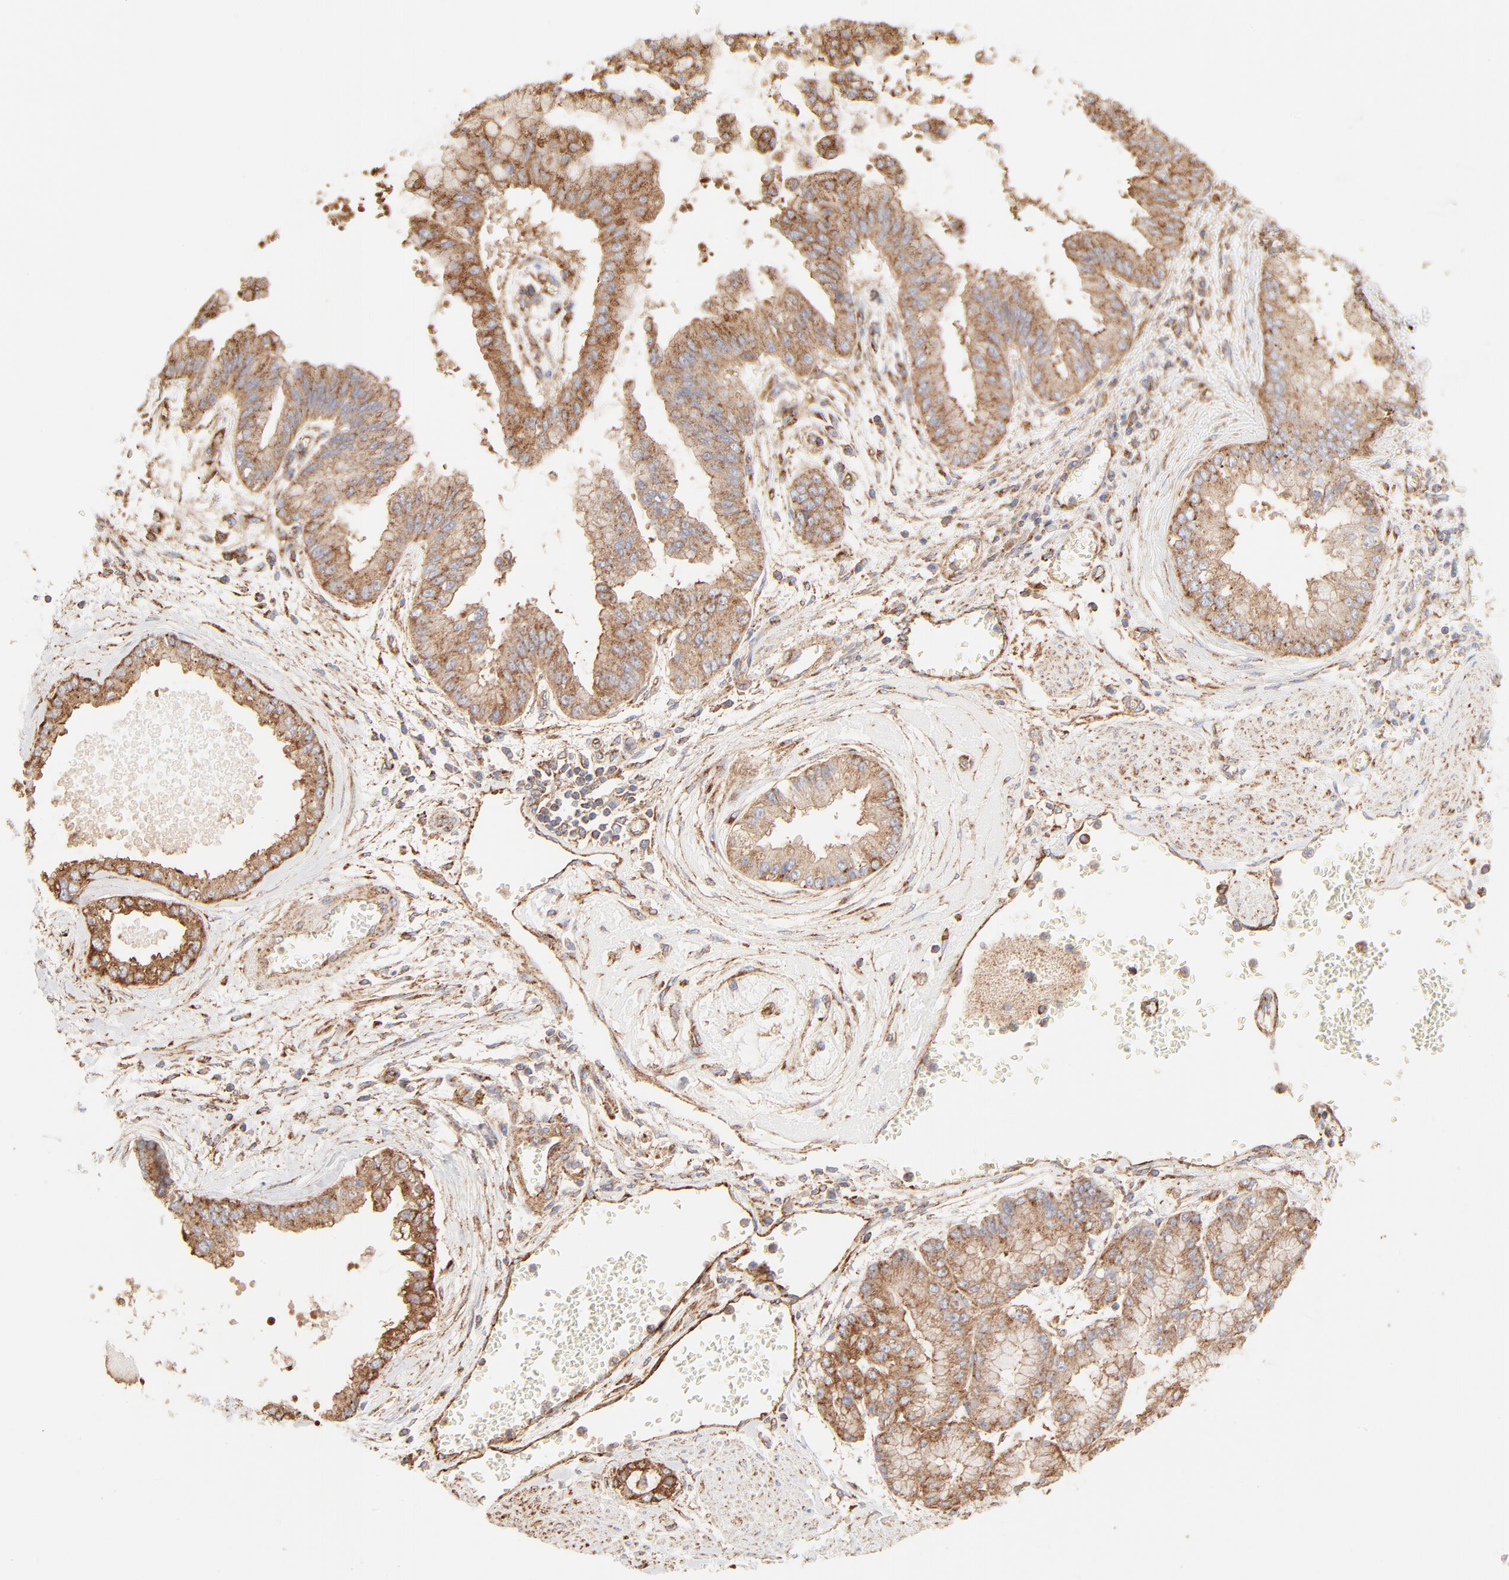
{"staining": {"intensity": "moderate", "quantity": ">75%", "location": "cytoplasmic/membranous"}, "tissue": "liver cancer", "cell_type": "Tumor cells", "image_type": "cancer", "snomed": [{"axis": "morphology", "description": "Cholangiocarcinoma"}, {"axis": "topography", "description": "Liver"}], "caption": "DAB (3,3'-diaminobenzidine) immunohistochemical staining of human liver cancer reveals moderate cytoplasmic/membranous protein staining in about >75% of tumor cells.", "gene": "CLTB", "patient": {"sex": "female", "age": 79}}